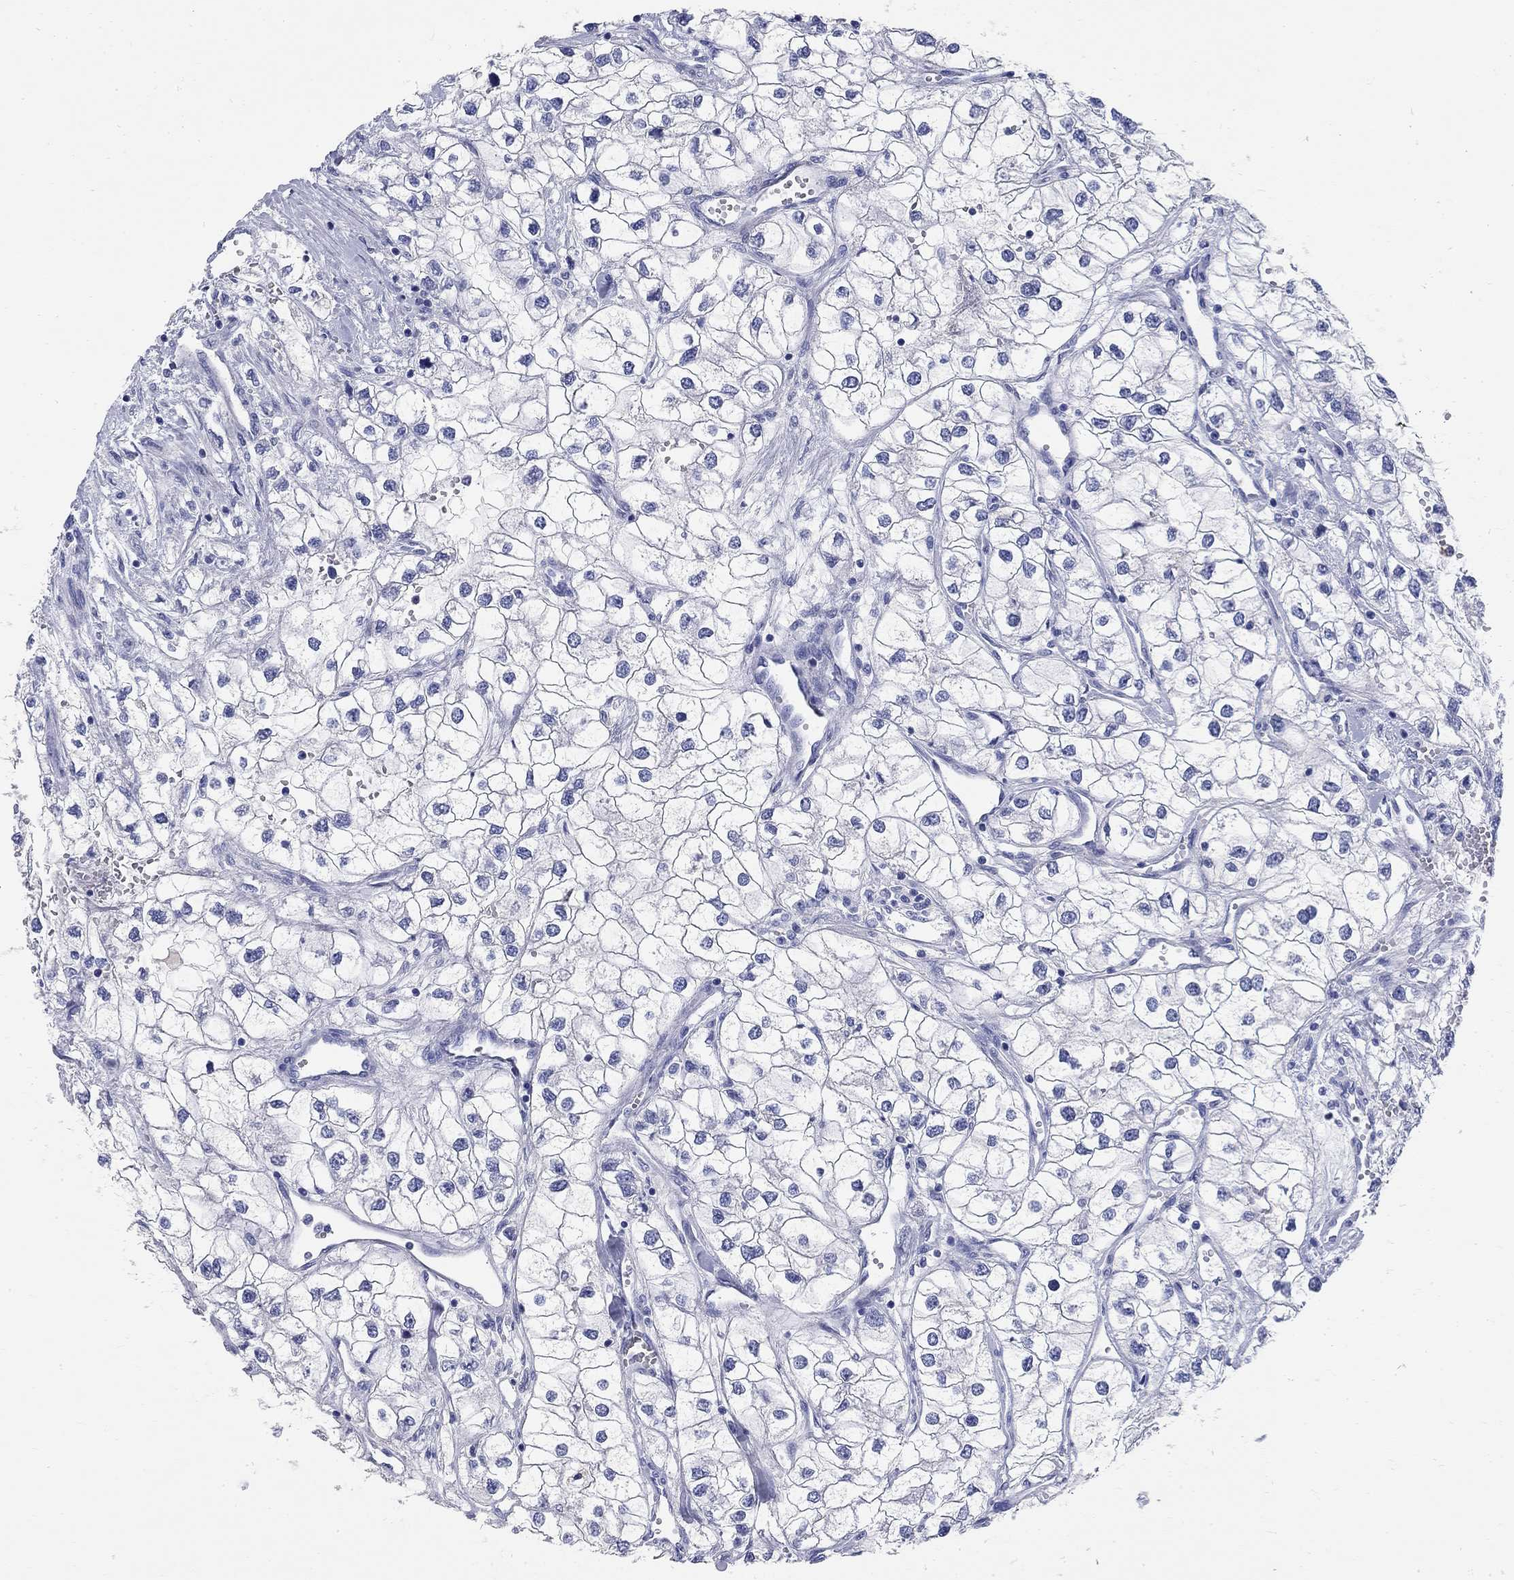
{"staining": {"intensity": "negative", "quantity": "none", "location": "none"}, "tissue": "renal cancer", "cell_type": "Tumor cells", "image_type": "cancer", "snomed": [{"axis": "morphology", "description": "Adenocarcinoma, NOS"}, {"axis": "topography", "description": "Kidney"}], "caption": "Protein analysis of renal adenocarcinoma exhibits no significant staining in tumor cells.", "gene": "PHOX2B", "patient": {"sex": "male", "age": 59}}